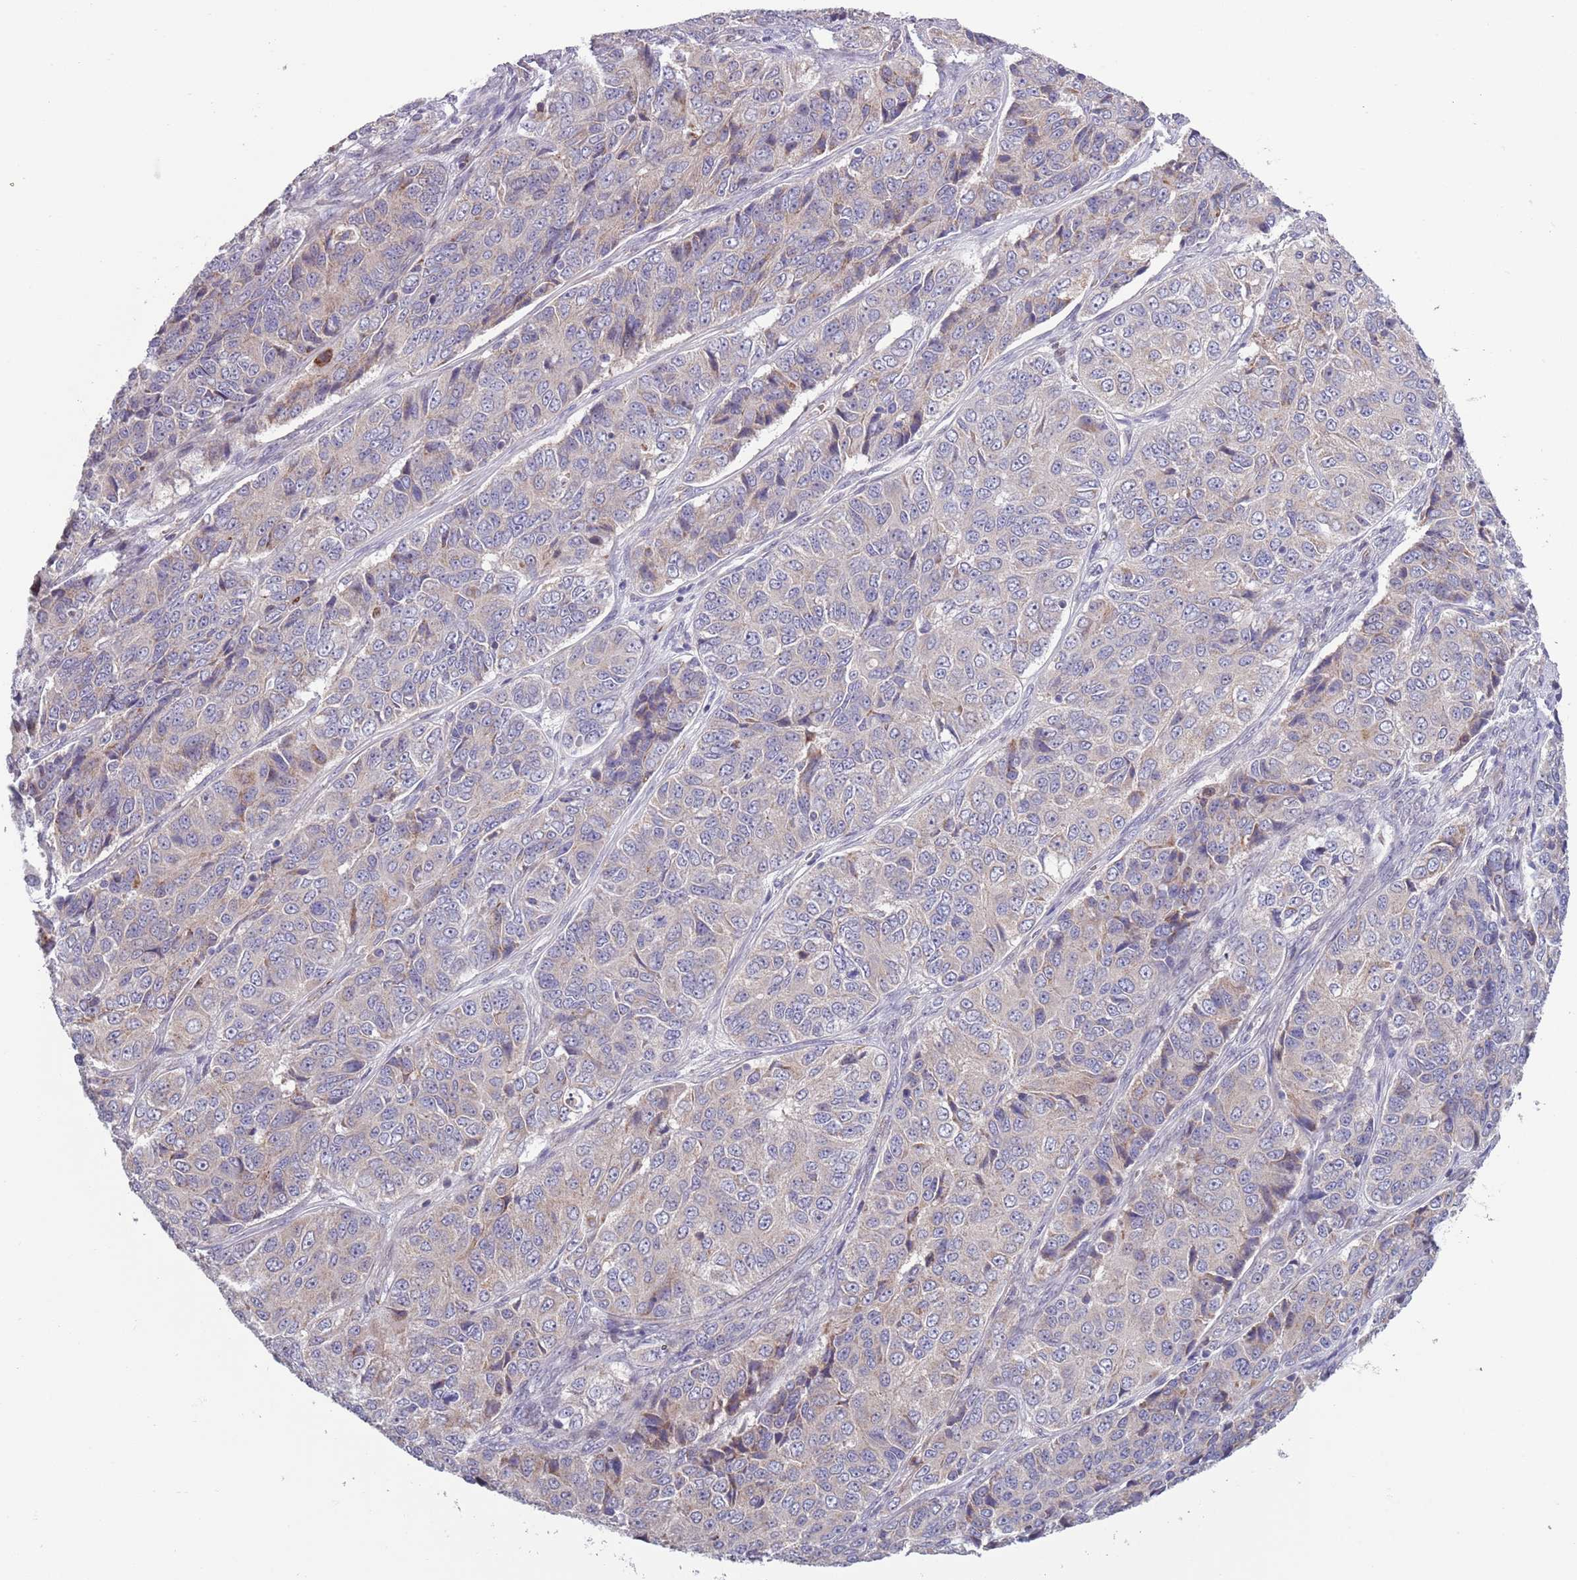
{"staining": {"intensity": "weak", "quantity": "<25%", "location": "cytoplasmic/membranous"}, "tissue": "ovarian cancer", "cell_type": "Tumor cells", "image_type": "cancer", "snomed": [{"axis": "morphology", "description": "Carcinoma, endometroid"}, {"axis": "topography", "description": "Ovary"}], "caption": "Protein analysis of ovarian cancer shows no significant positivity in tumor cells. Brightfield microscopy of immunohistochemistry stained with DAB (3,3'-diaminobenzidine) (brown) and hematoxylin (blue), captured at high magnification.", "gene": "TYW1", "patient": {"sex": "female", "age": 51}}